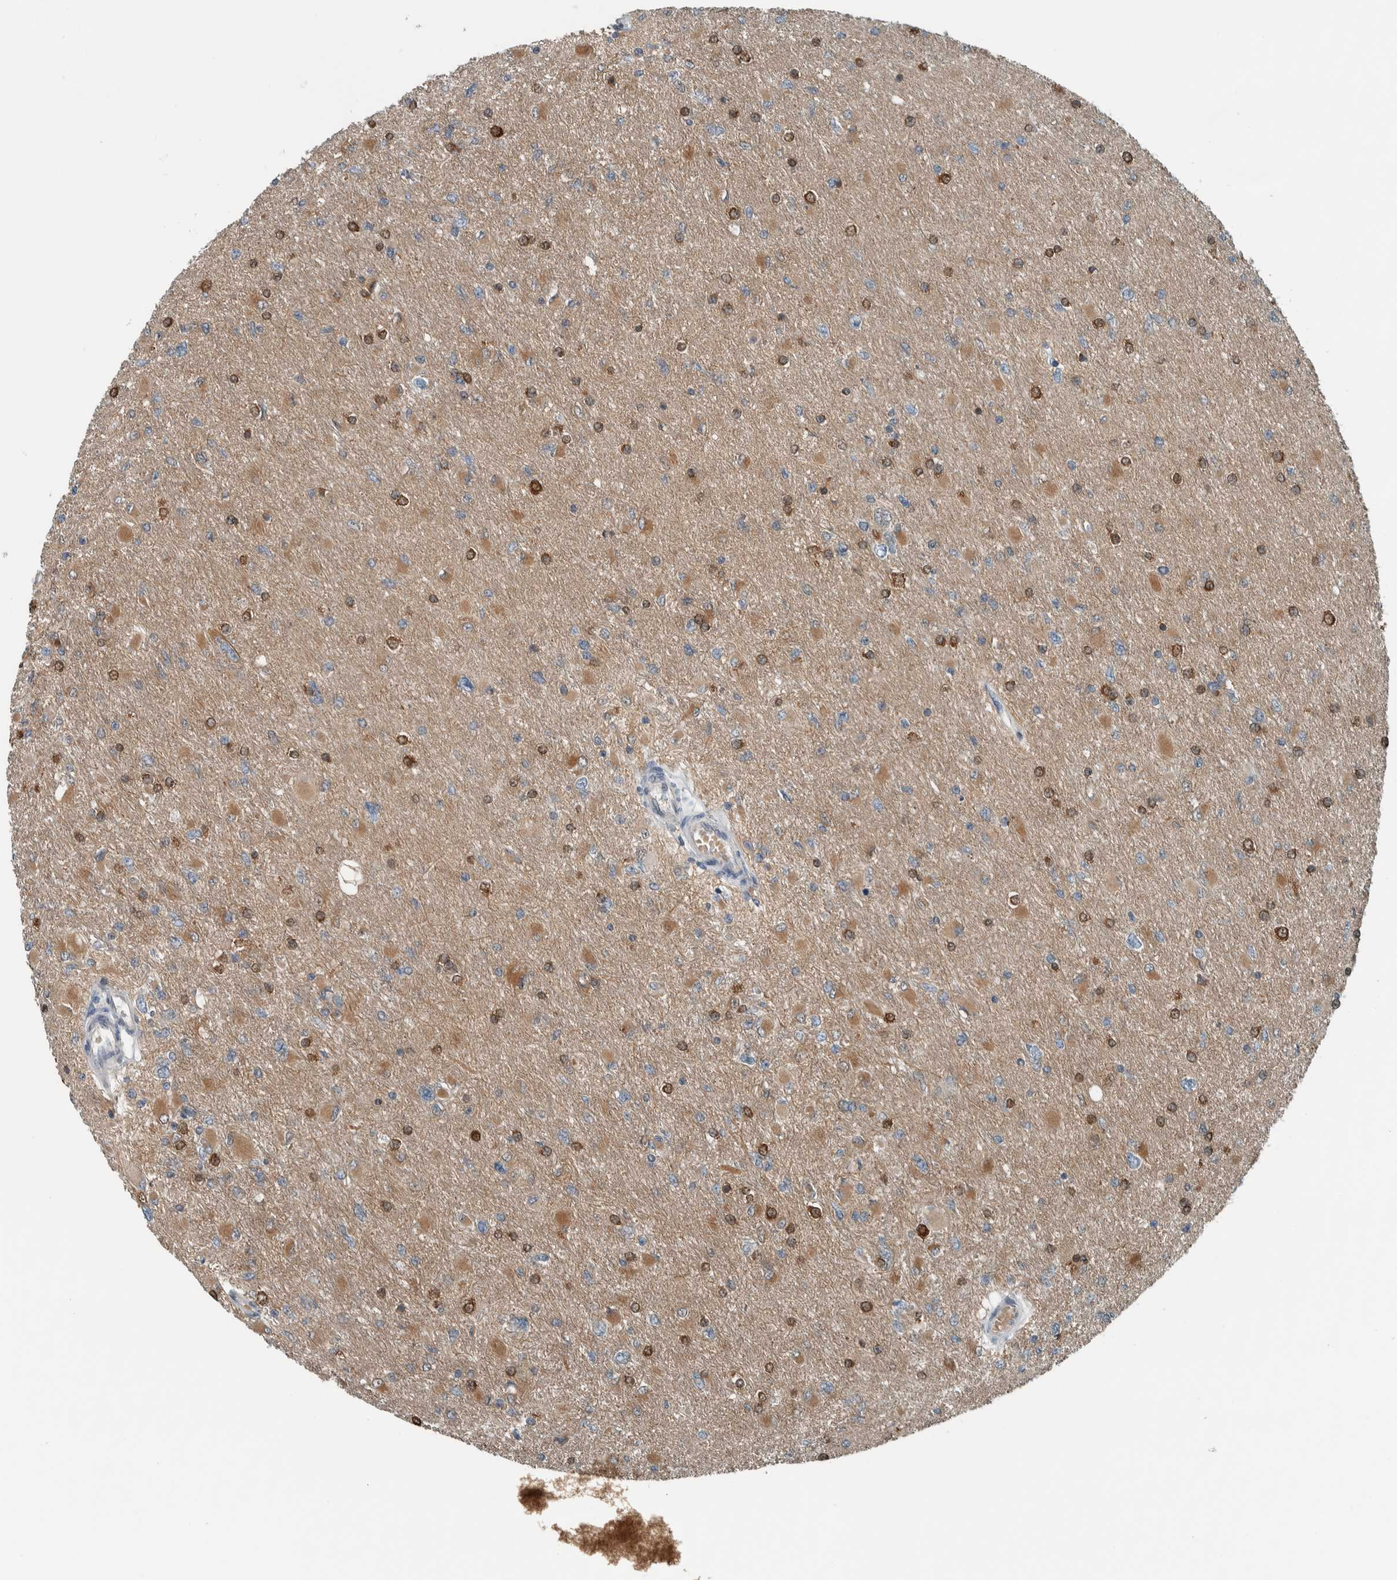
{"staining": {"intensity": "moderate", "quantity": "<25%", "location": "cytoplasmic/membranous,nuclear"}, "tissue": "glioma", "cell_type": "Tumor cells", "image_type": "cancer", "snomed": [{"axis": "morphology", "description": "Glioma, malignant, High grade"}, {"axis": "topography", "description": "Cerebral cortex"}], "caption": "Immunohistochemical staining of human glioma reveals moderate cytoplasmic/membranous and nuclear protein positivity in about <25% of tumor cells.", "gene": "ALAD", "patient": {"sex": "female", "age": 36}}